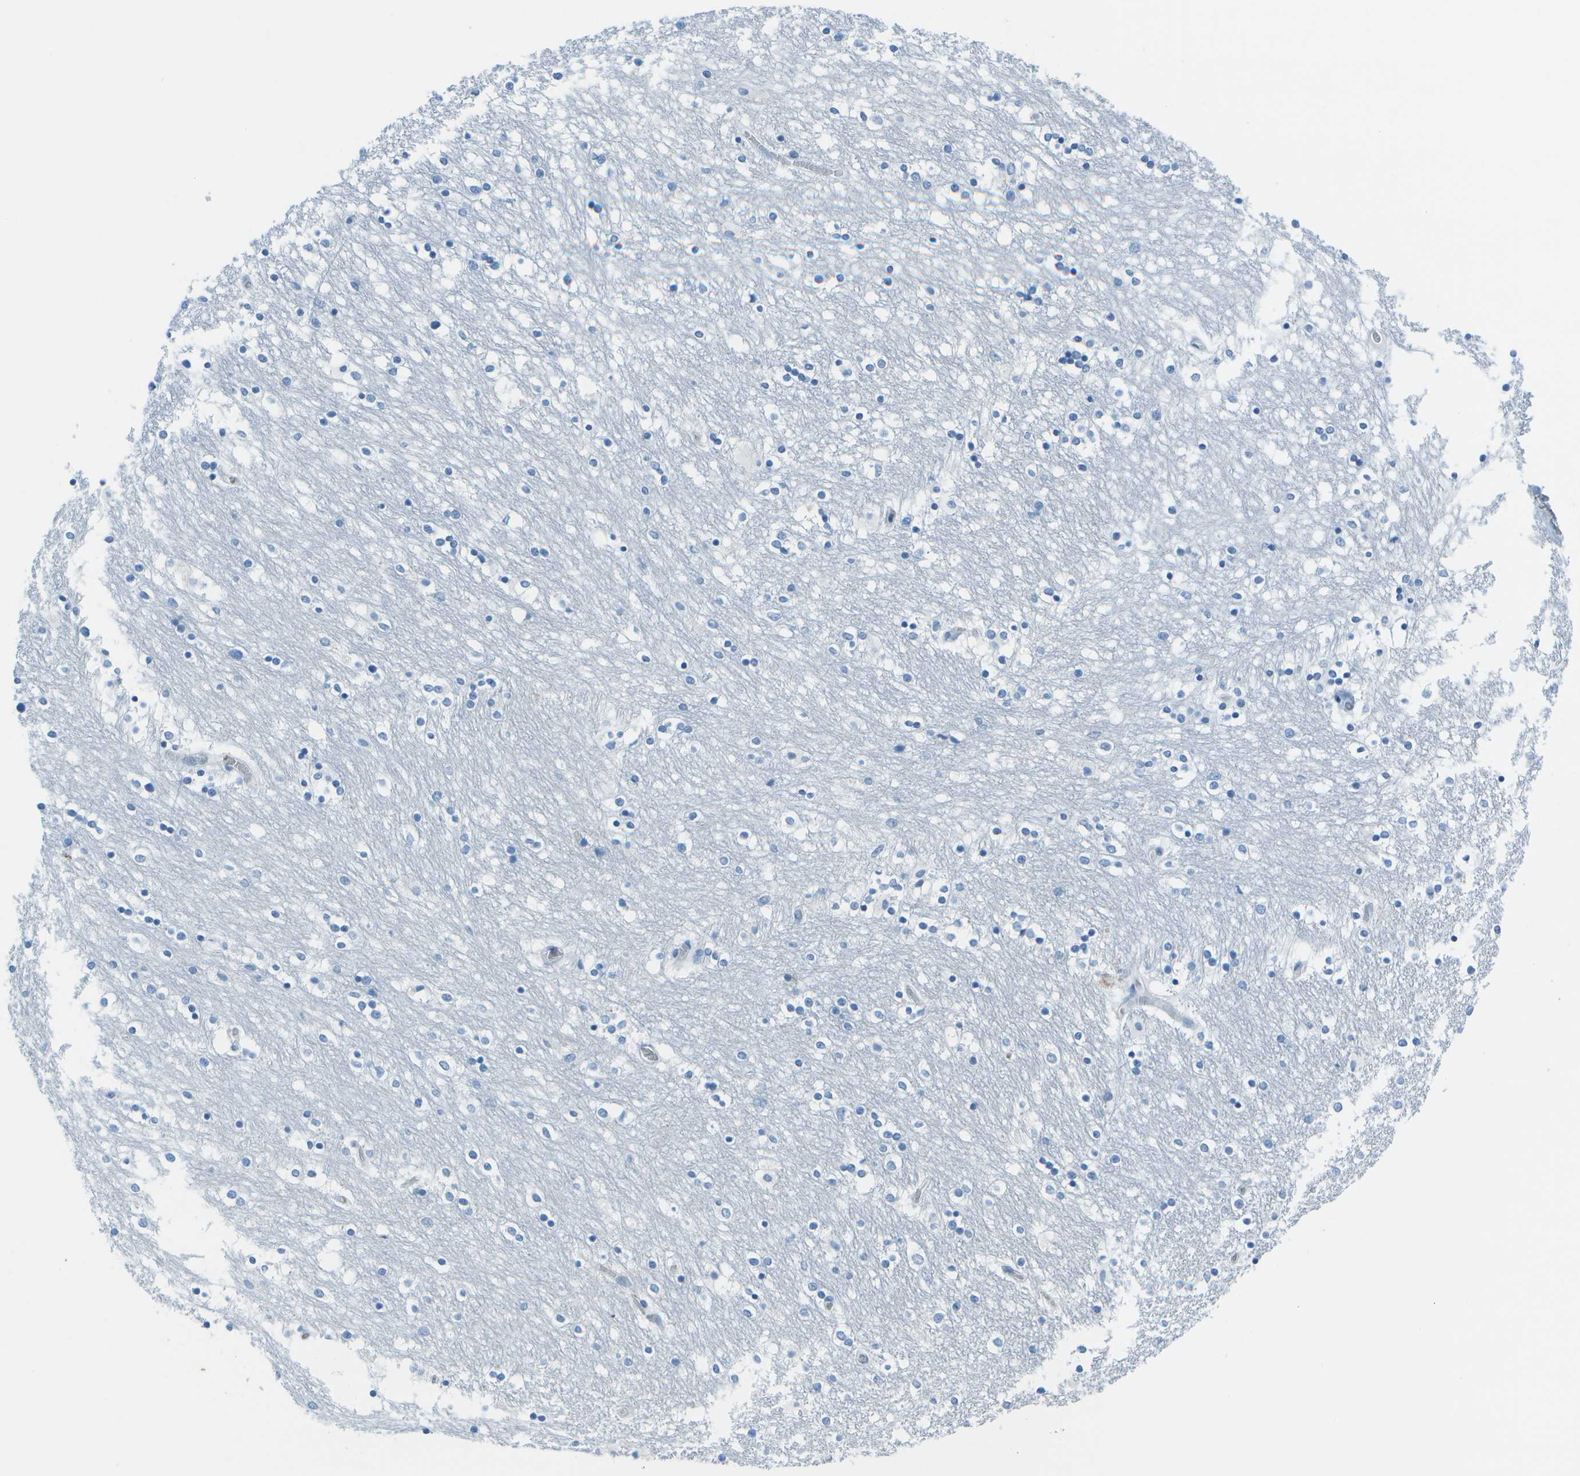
{"staining": {"intensity": "negative", "quantity": "none", "location": "none"}, "tissue": "caudate", "cell_type": "Glial cells", "image_type": "normal", "snomed": [{"axis": "morphology", "description": "Normal tissue, NOS"}, {"axis": "topography", "description": "Lateral ventricle wall"}], "caption": "The micrograph reveals no staining of glial cells in normal caudate. Nuclei are stained in blue.", "gene": "ASL", "patient": {"sex": "female", "age": 54}}